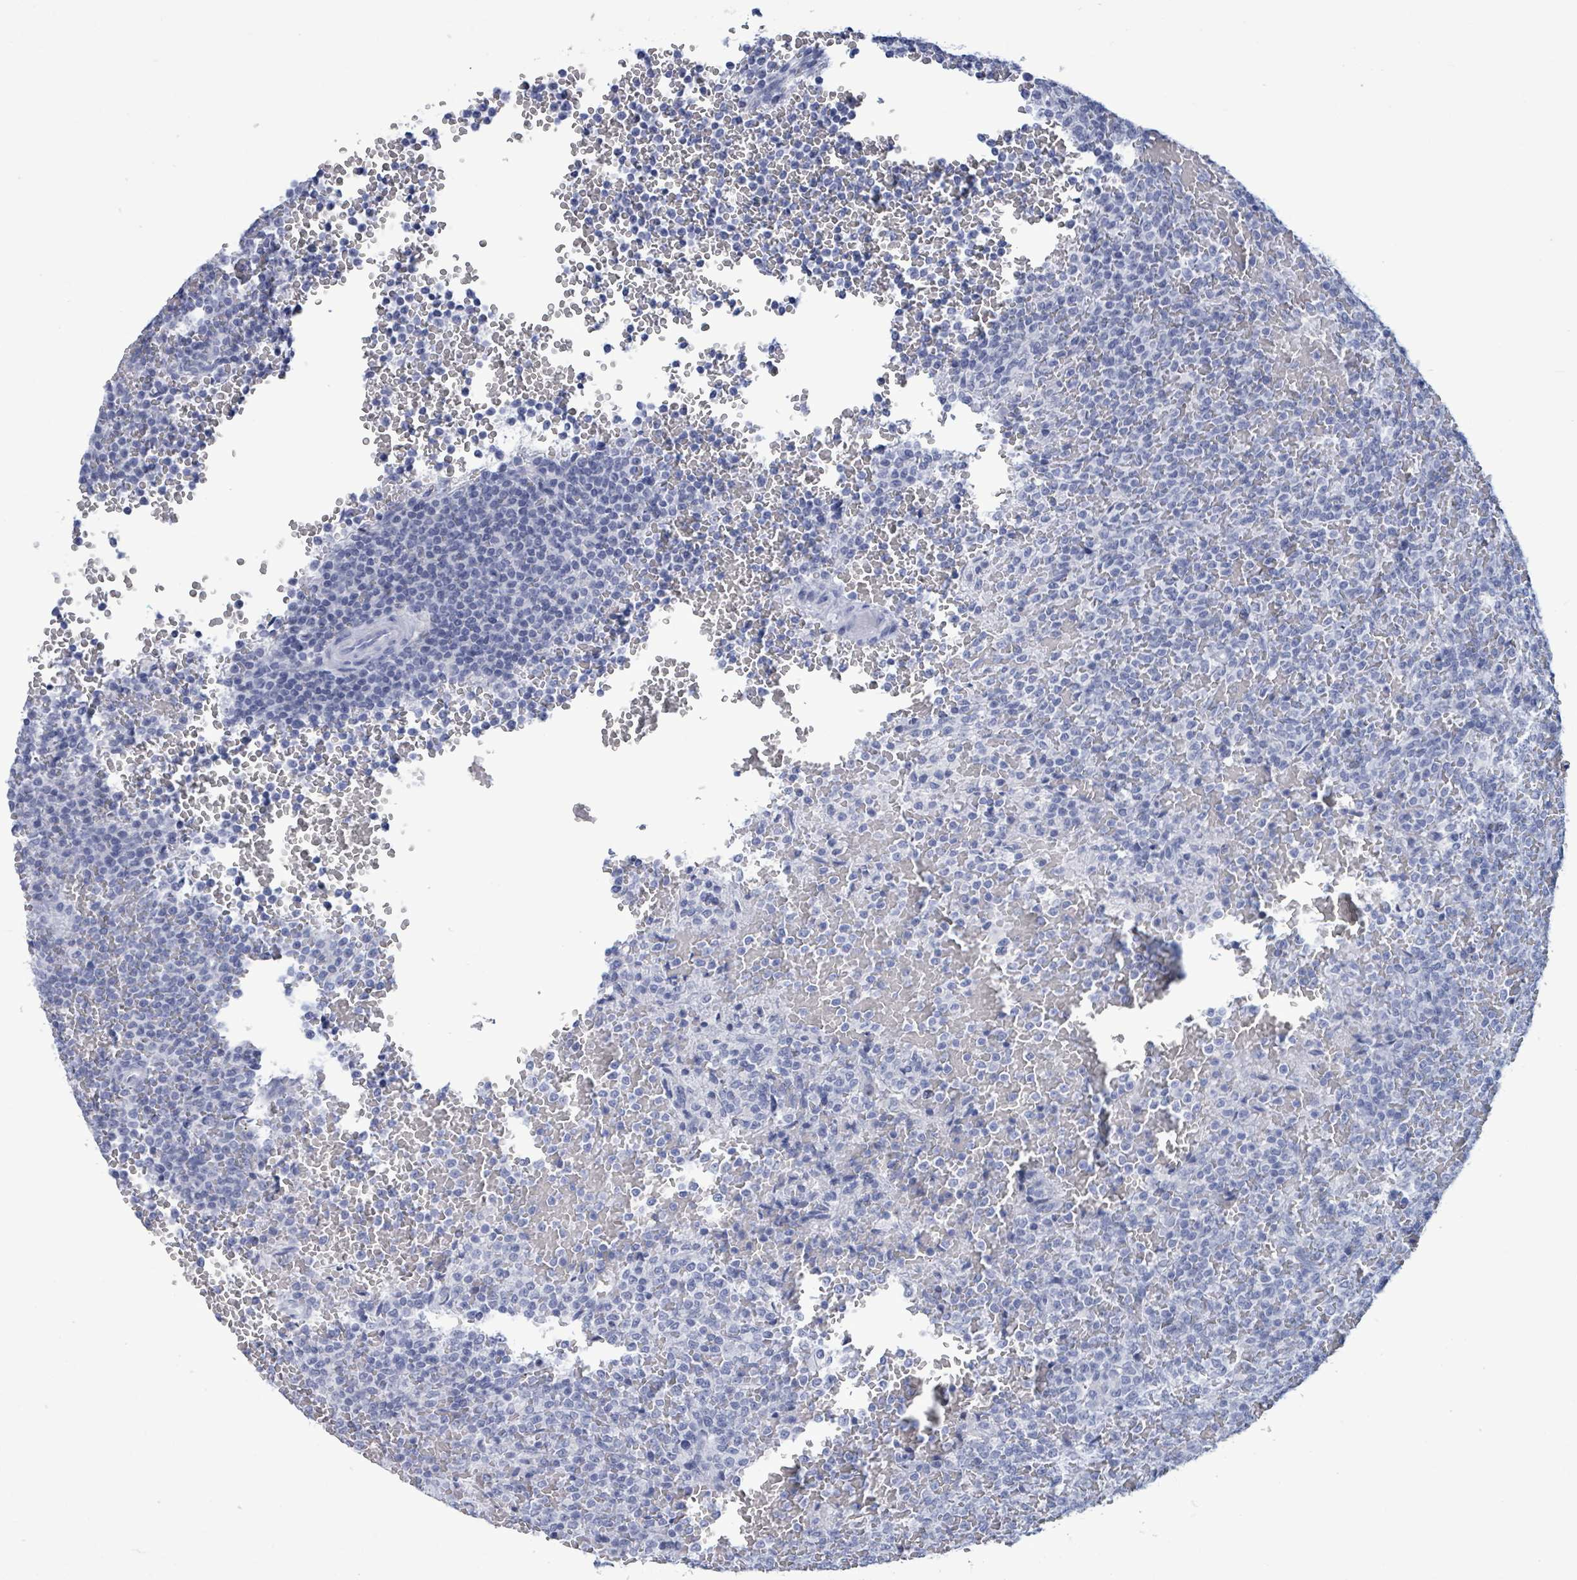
{"staining": {"intensity": "negative", "quantity": "none", "location": "none"}, "tissue": "lymphoma", "cell_type": "Tumor cells", "image_type": "cancer", "snomed": [{"axis": "morphology", "description": "Malignant lymphoma, non-Hodgkin's type, Low grade"}, {"axis": "topography", "description": "Spleen"}], "caption": "This is an immunohistochemistry (IHC) histopathology image of low-grade malignant lymphoma, non-Hodgkin's type. There is no expression in tumor cells.", "gene": "NKX2-1", "patient": {"sex": "male", "age": 60}}